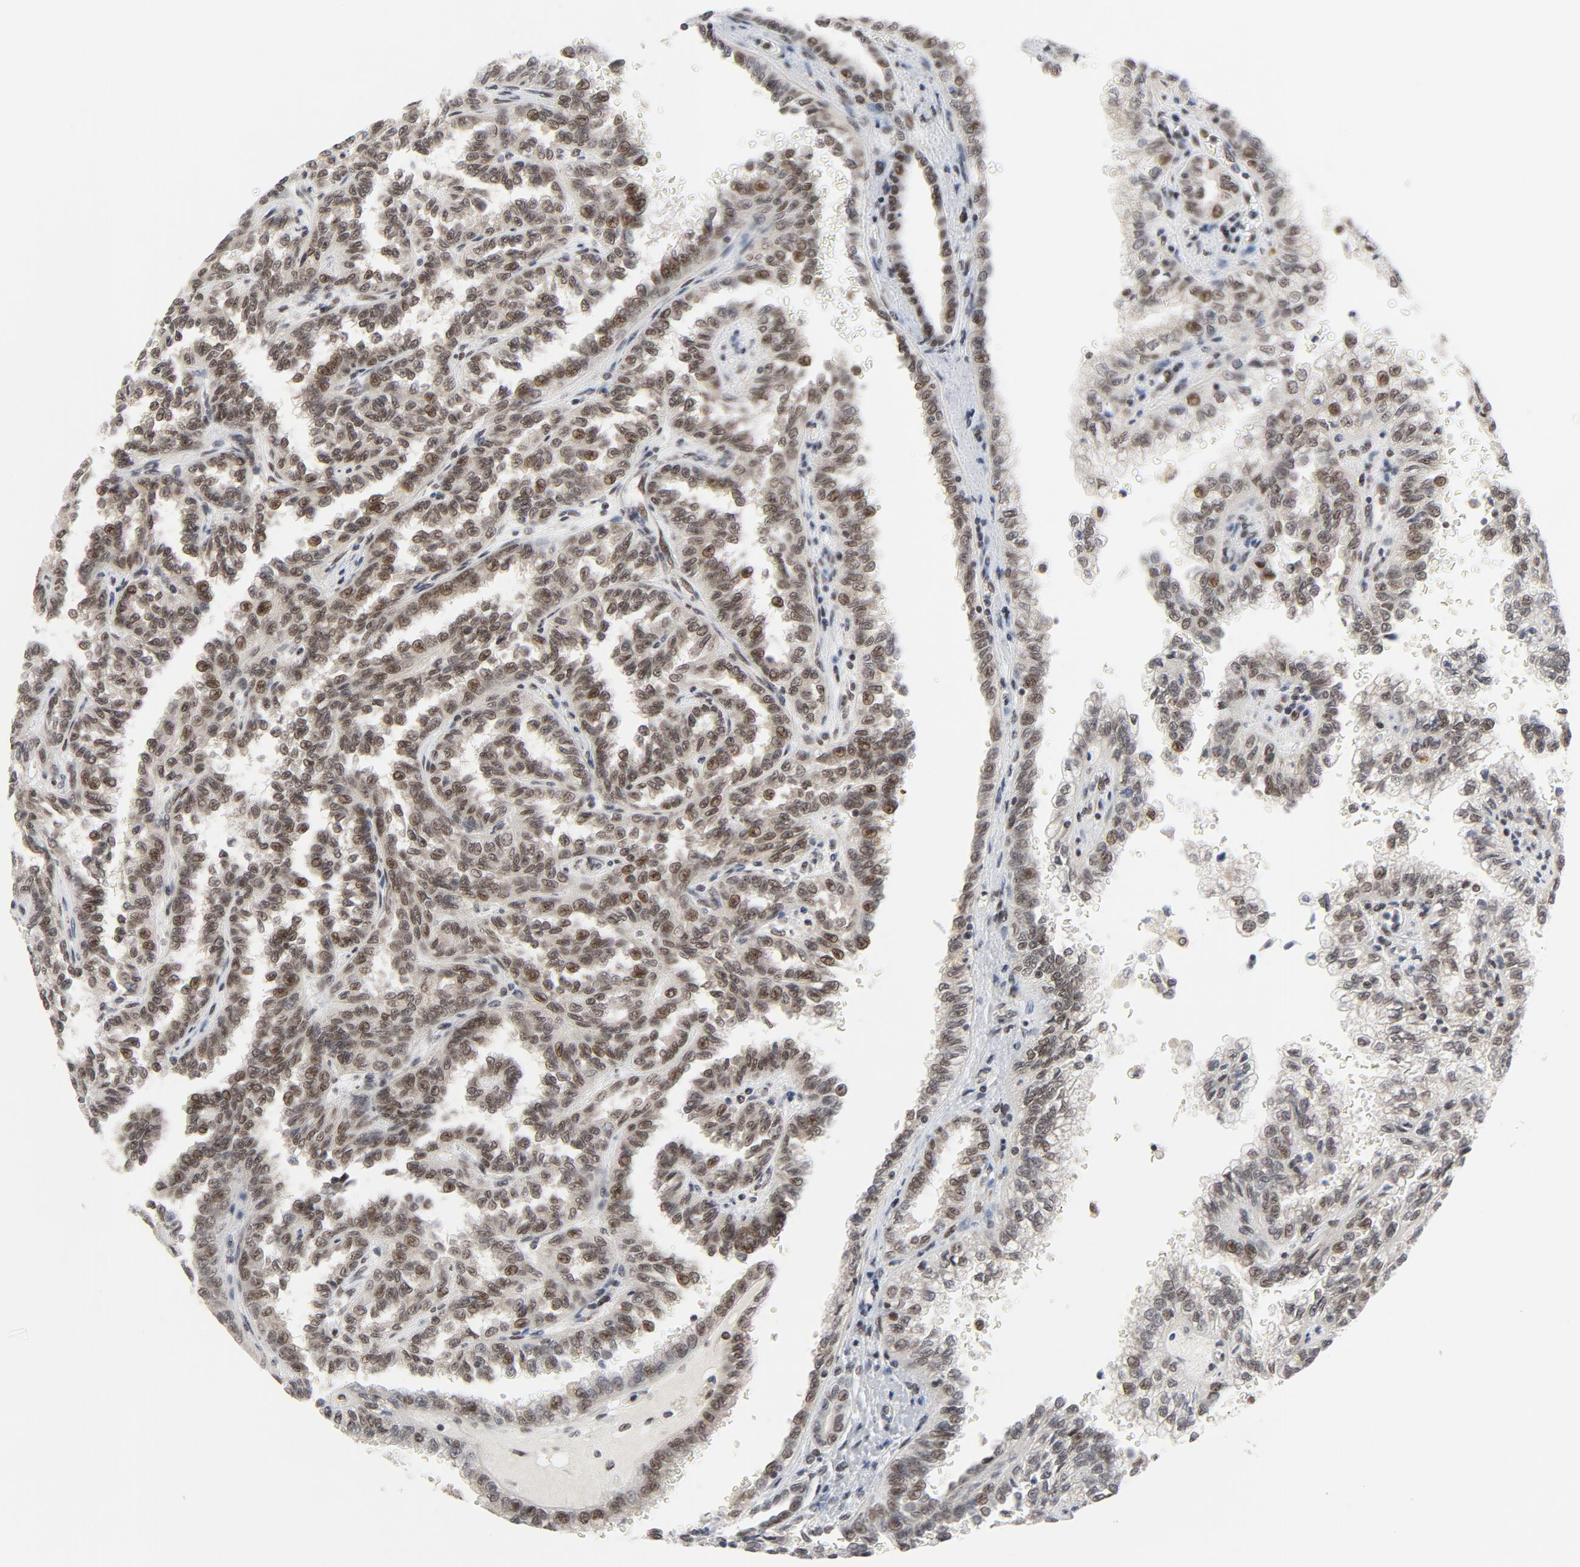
{"staining": {"intensity": "moderate", "quantity": ">75%", "location": "nuclear"}, "tissue": "renal cancer", "cell_type": "Tumor cells", "image_type": "cancer", "snomed": [{"axis": "morphology", "description": "Inflammation, NOS"}, {"axis": "morphology", "description": "Adenocarcinoma, NOS"}, {"axis": "topography", "description": "Kidney"}], "caption": "Human renal cancer (adenocarcinoma) stained with a brown dye exhibits moderate nuclear positive staining in approximately >75% of tumor cells.", "gene": "ERCC1", "patient": {"sex": "male", "age": 68}}